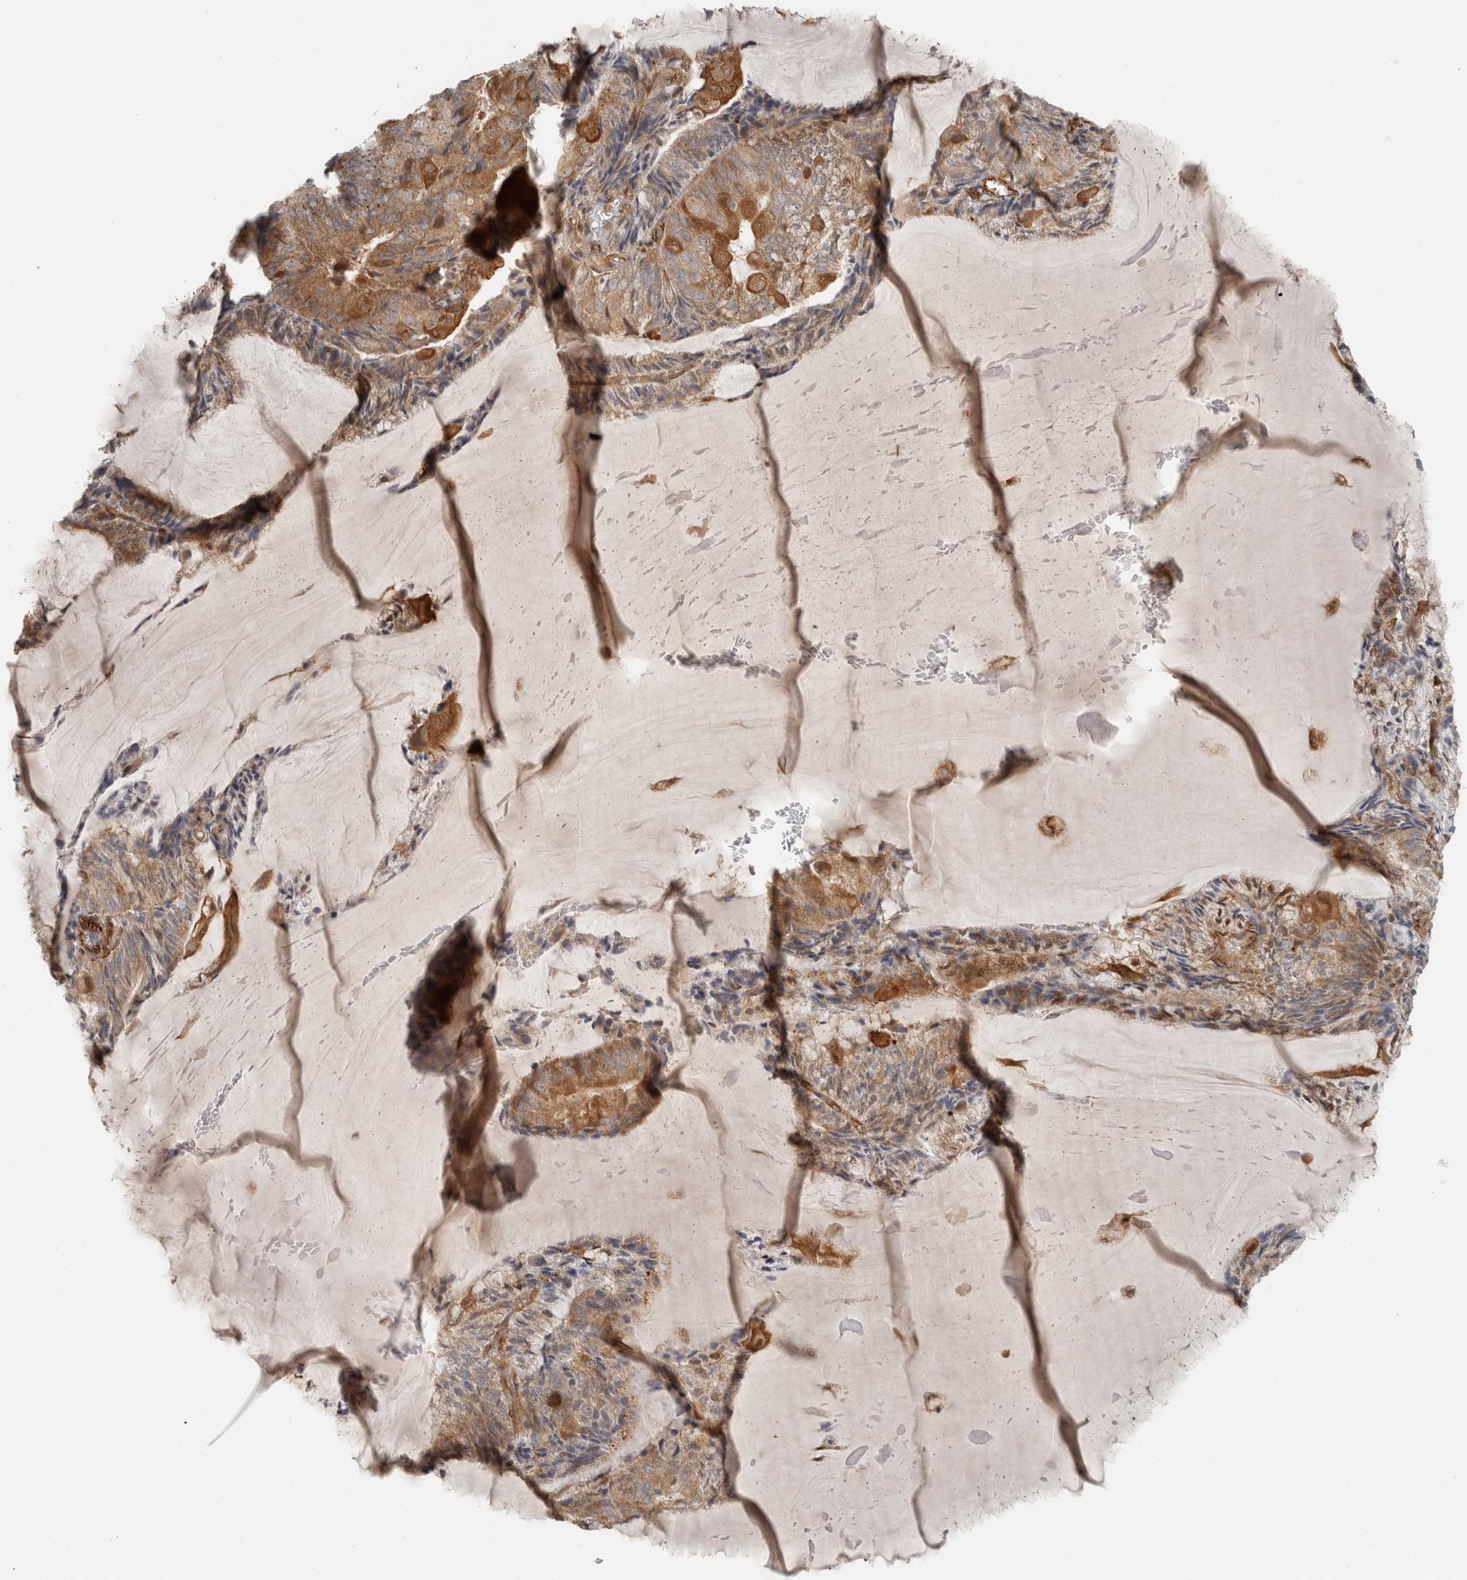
{"staining": {"intensity": "moderate", "quantity": ">75%", "location": "cytoplasmic/membranous"}, "tissue": "endometrial cancer", "cell_type": "Tumor cells", "image_type": "cancer", "snomed": [{"axis": "morphology", "description": "Adenocarcinoma, NOS"}, {"axis": "topography", "description": "Endometrium"}], "caption": "This is an image of IHC staining of endometrial cancer (adenocarcinoma), which shows moderate staining in the cytoplasmic/membranous of tumor cells.", "gene": "SIPA1L2", "patient": {"sex": "female", "age": 81}}